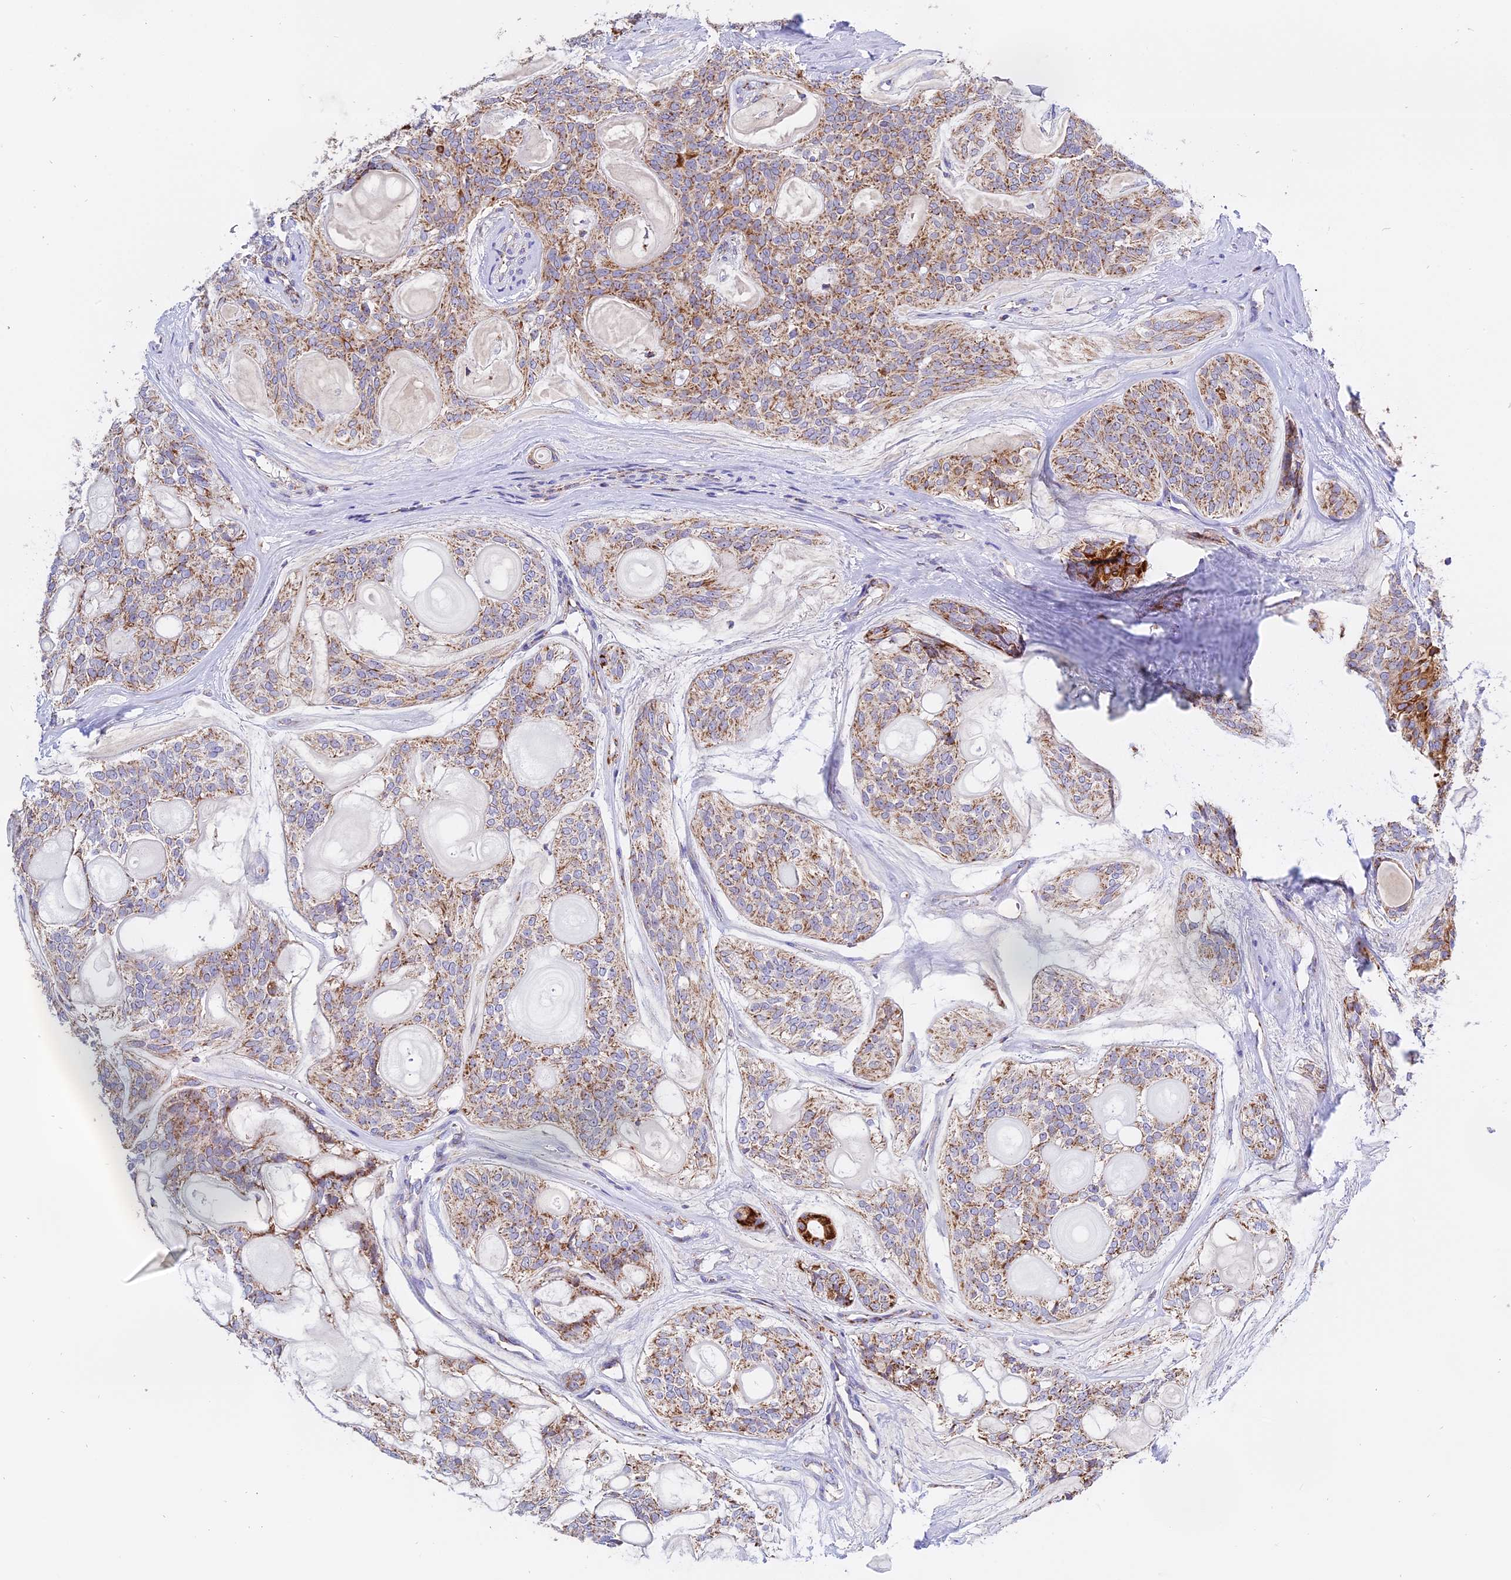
{"staining": {"intensity": "strong", "quantity": ">75%", "location": "cytoplasmic/membranous"}, "tissue": "head and neck cancer", "cell_type": "Tumor cells", "image_type": "cancer", "snomed": [{"axis": "morphology", "description": "Adenocarcinoma, NOS"}, {"axis": "topography", "description": "Head-Neck"}], "caption": "The photomicrograph reveals a brown stain indicating the presence of a protein in the cytoplasmic/membranous of tumor cells in head and neck cancer. The staining is performed using DAB brown chromogen to label protein expression. The nuclei are counter-stained blue using hematoxylin.", "gene": "MRPS34", "patient": {"sex": "male", "age": 66}}